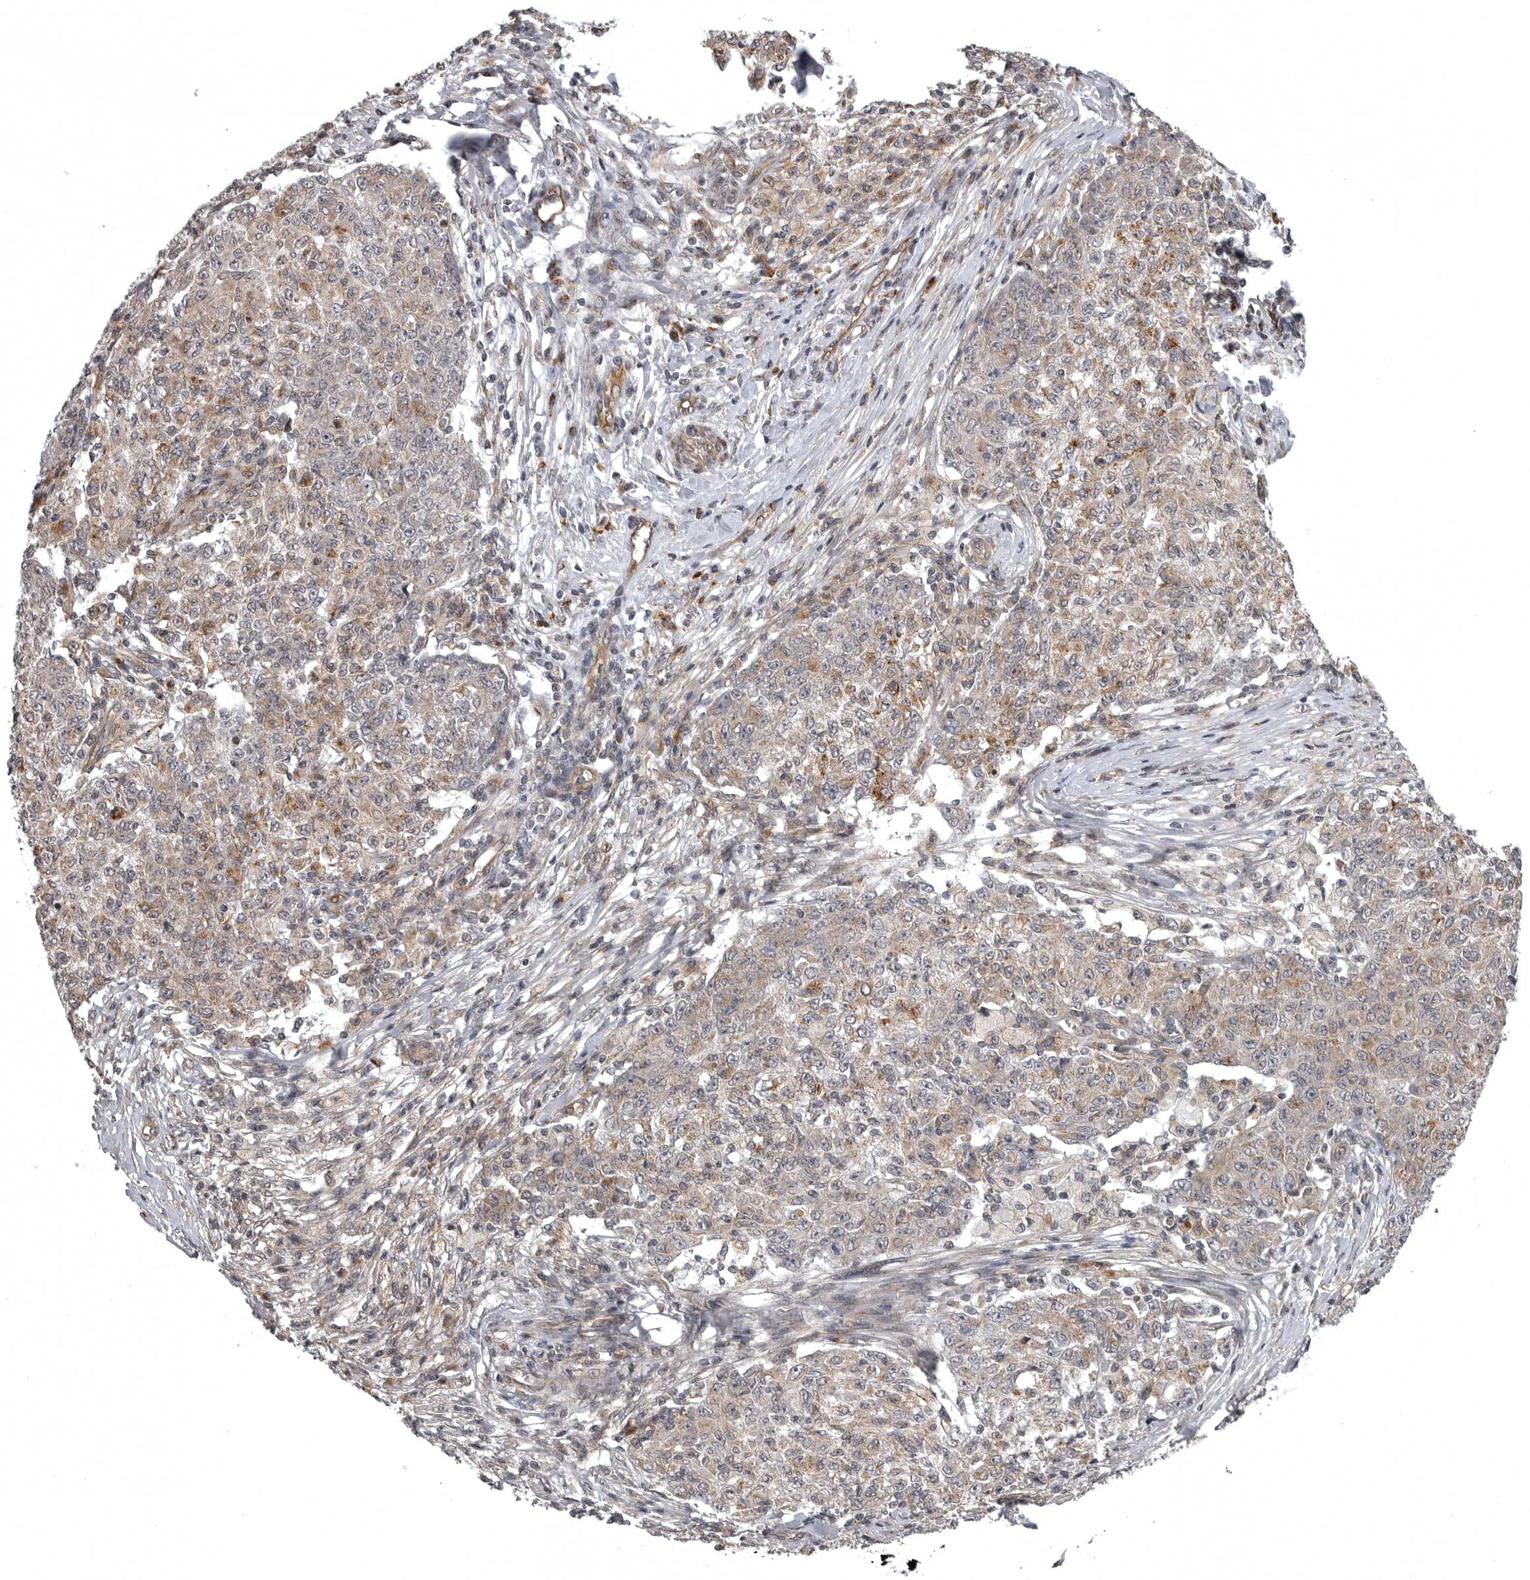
{"staining": {"intensity": "weak", "quantity": ">75%", "location": "cytoplasmic/membranous"}, "tissue": "ovarian cancer", "cell_type": "Tumor cells", "image_type": "cancer", "snomed": [{"axis": "morphology", "description": "Carcinoma, endometroid"}, {"axis": "topography", "description": "Ovary"}], "caption": "High-power microscopy captured an immunohistochemistry image of ovarian cancer (endometroid carcinoma), revealing weak cytoplasmic/membranous staining in approximately >75% of tumor cells.", "gene": "SNX16", "patient": {"sex": "female", "age": 42}}